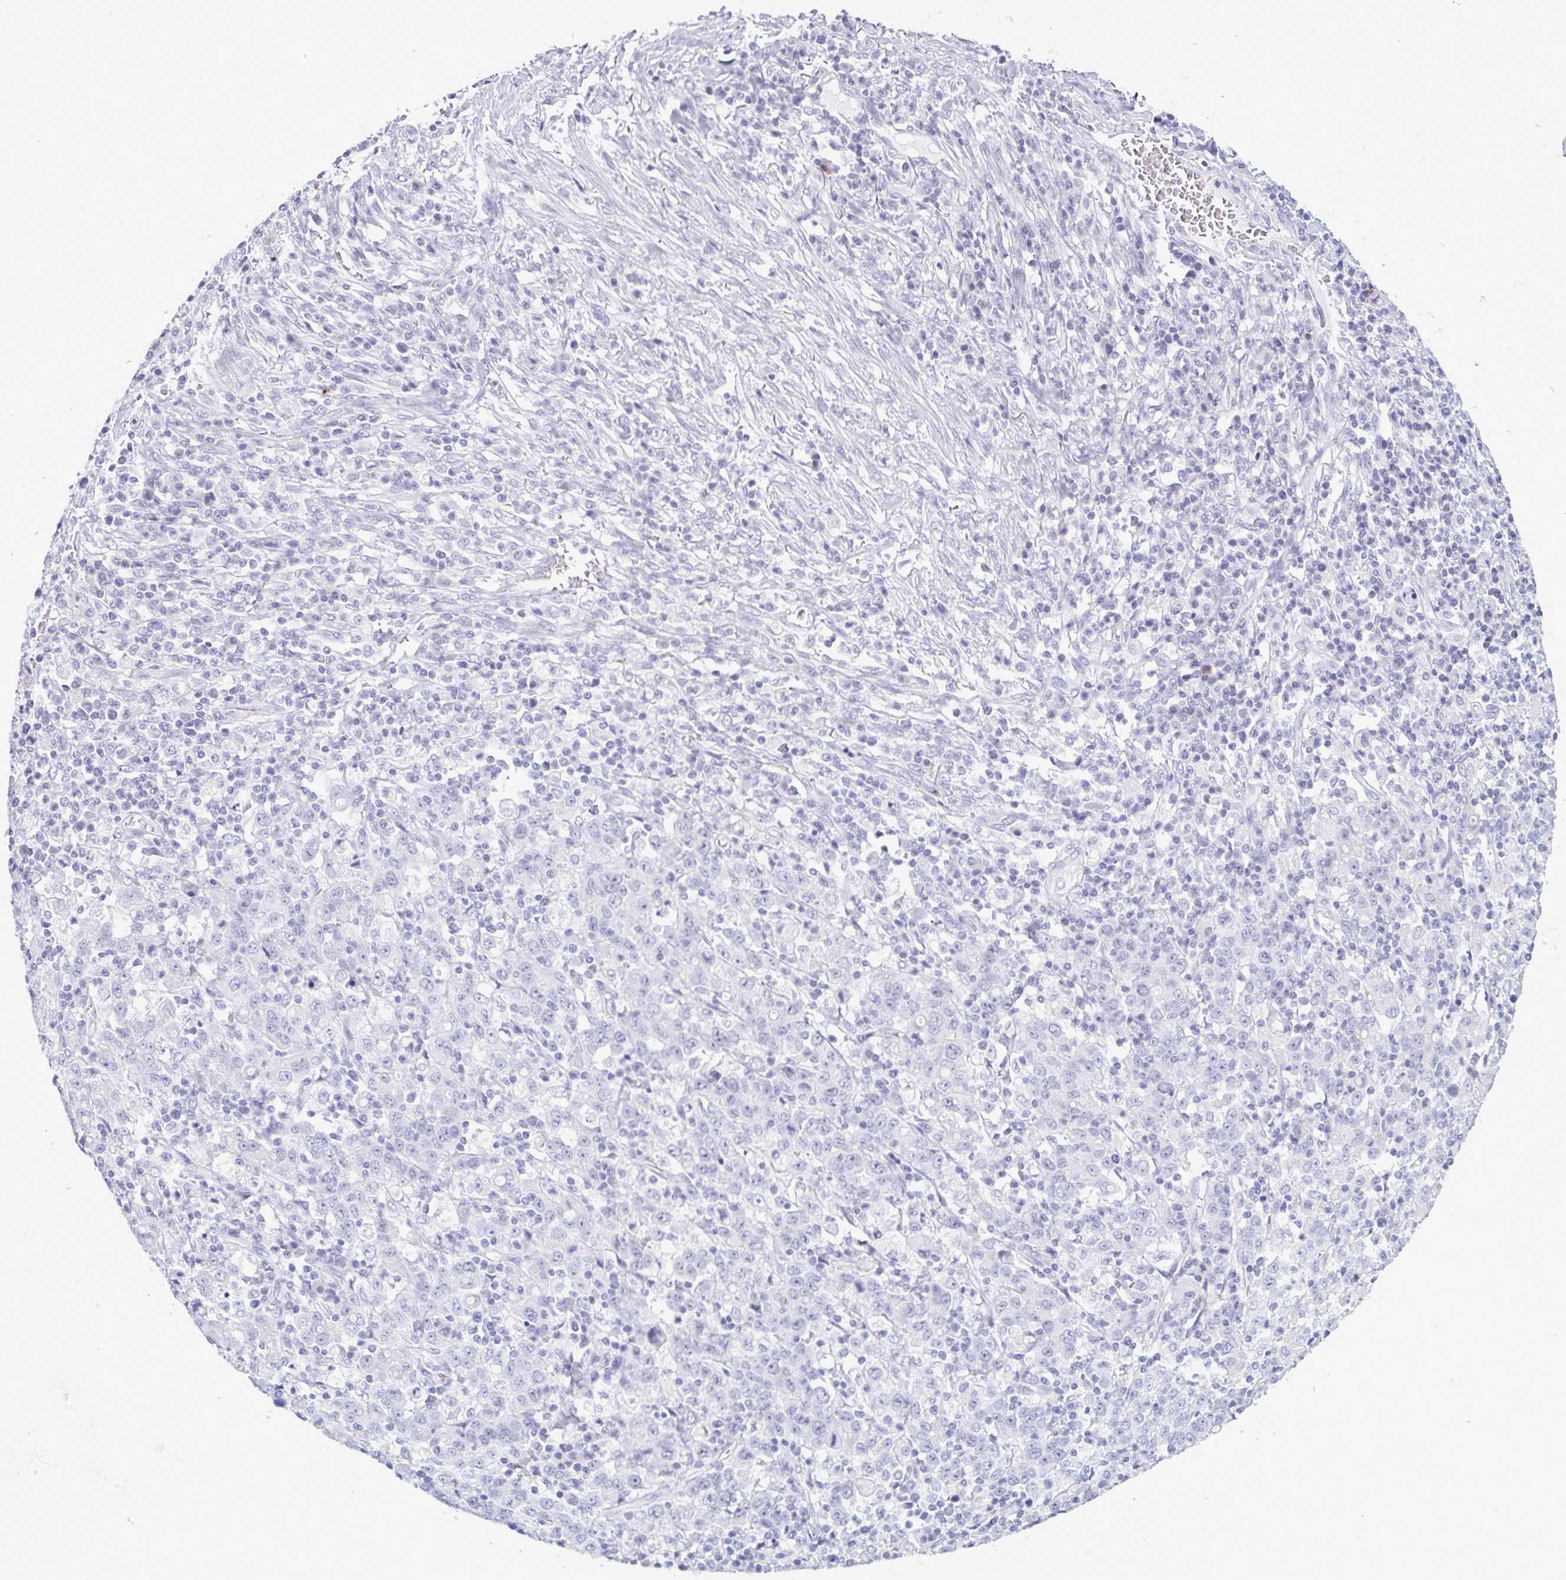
{"staining": {"intensity": "negative", "quantity": "none", "location": "none"}, "tissue": "stomach cancer", "cell_type": "Tumor cells", "image_type": "cancer", "snomed": [{"axis": "morphology", "description": "Adenocarcinoma, NOS"}, {"axis": "topography", "description": "Stomach, upper"}], "caption": "The micrograph exhibits no significant staining in tumor cells of stomach cancer.", "gene": "LTF", "patient": {"sex": "male", "age": 69}}